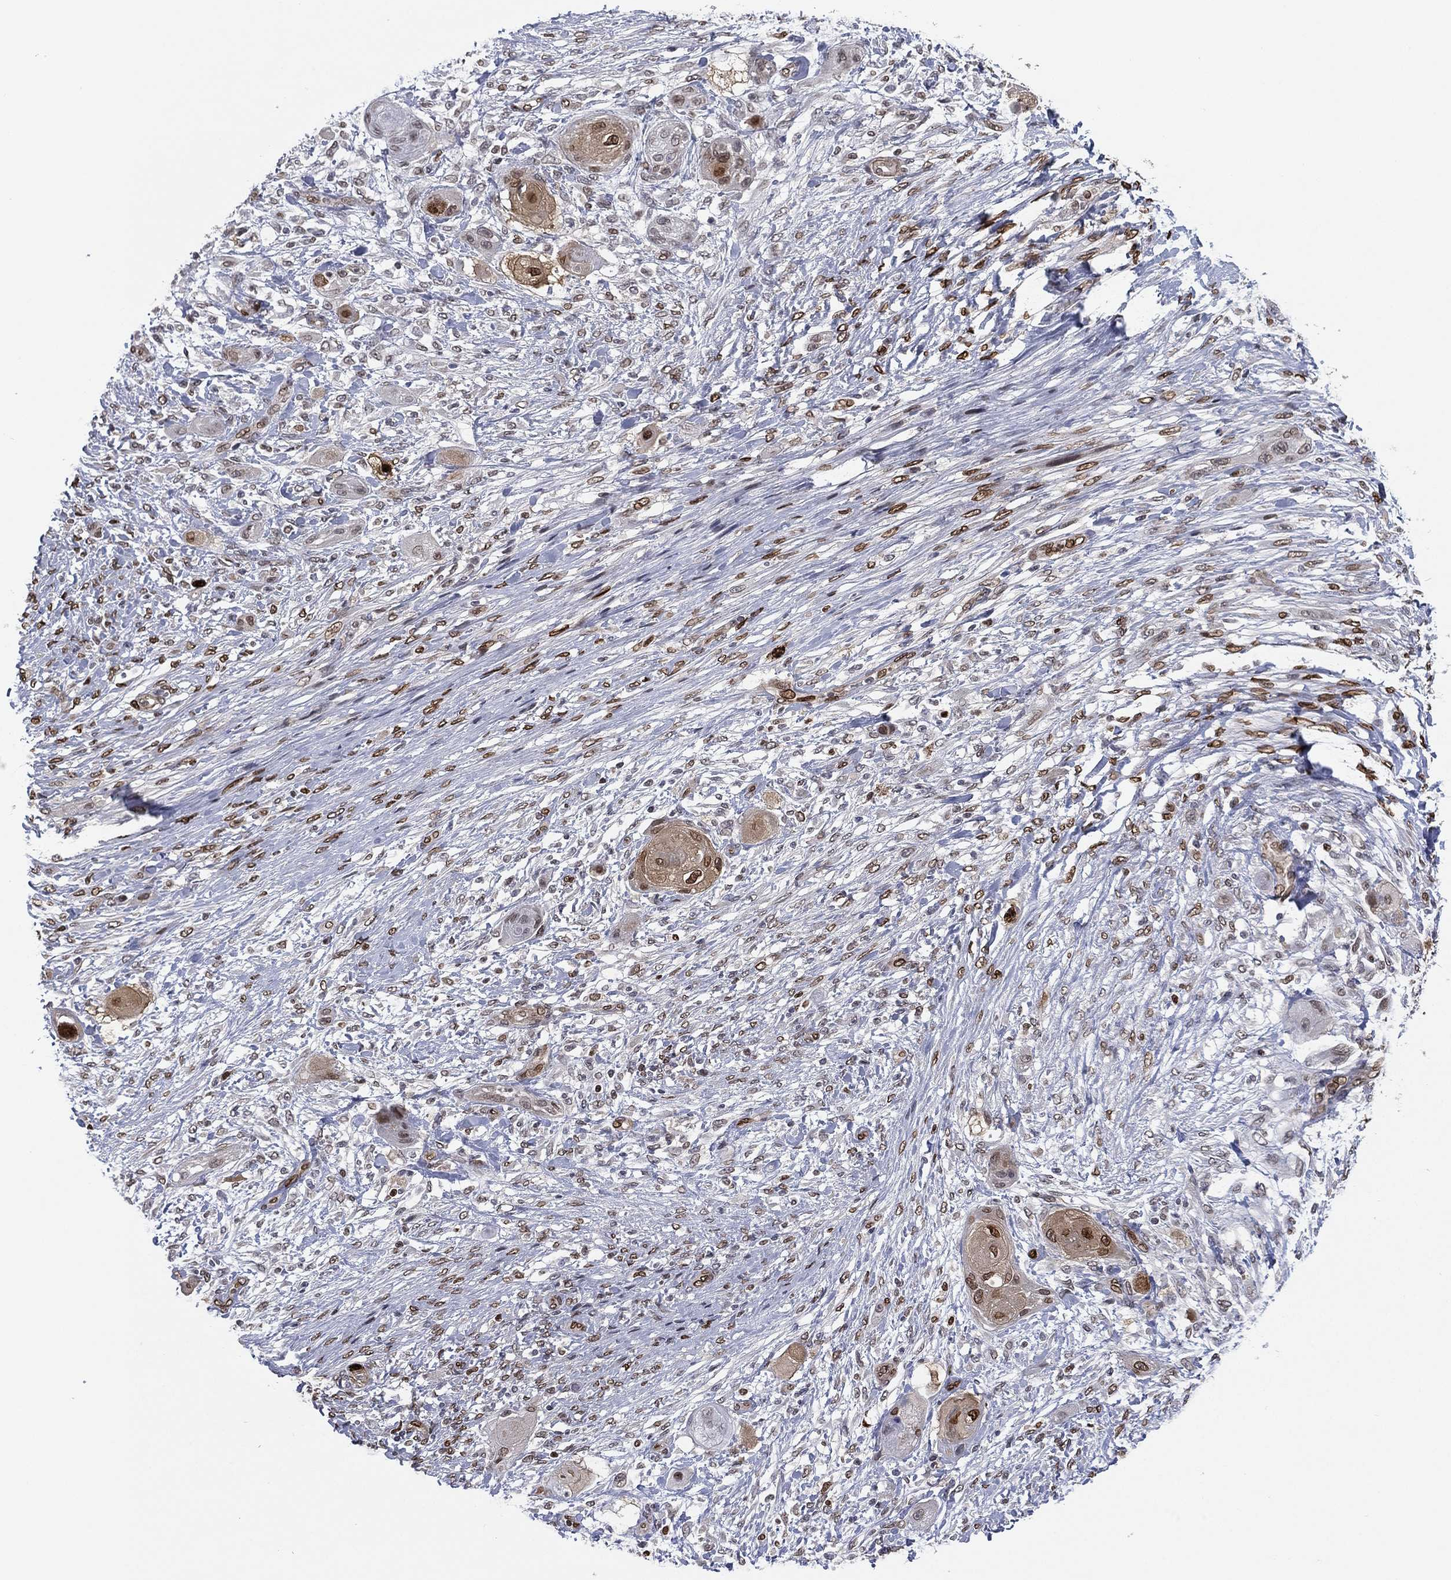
{"staining": {"intensity": "strong", "quantity": "25%-75%", "location": "nuclear"}, "tissue": "skin cancer", "cell_type": "Tumor cells", "image_type": "cancer", "snomed": [{"axis": "morphology", "description": "Squamous cell carcinoma, NOS"}, {"axis": "topography", "description": "Skin"}], "caption": "Human skin cancer stained with a protein marker displays strong staining in tumor cells.", "gene": "LMNB1", "patient": {"sex": "male", "age": 62}}